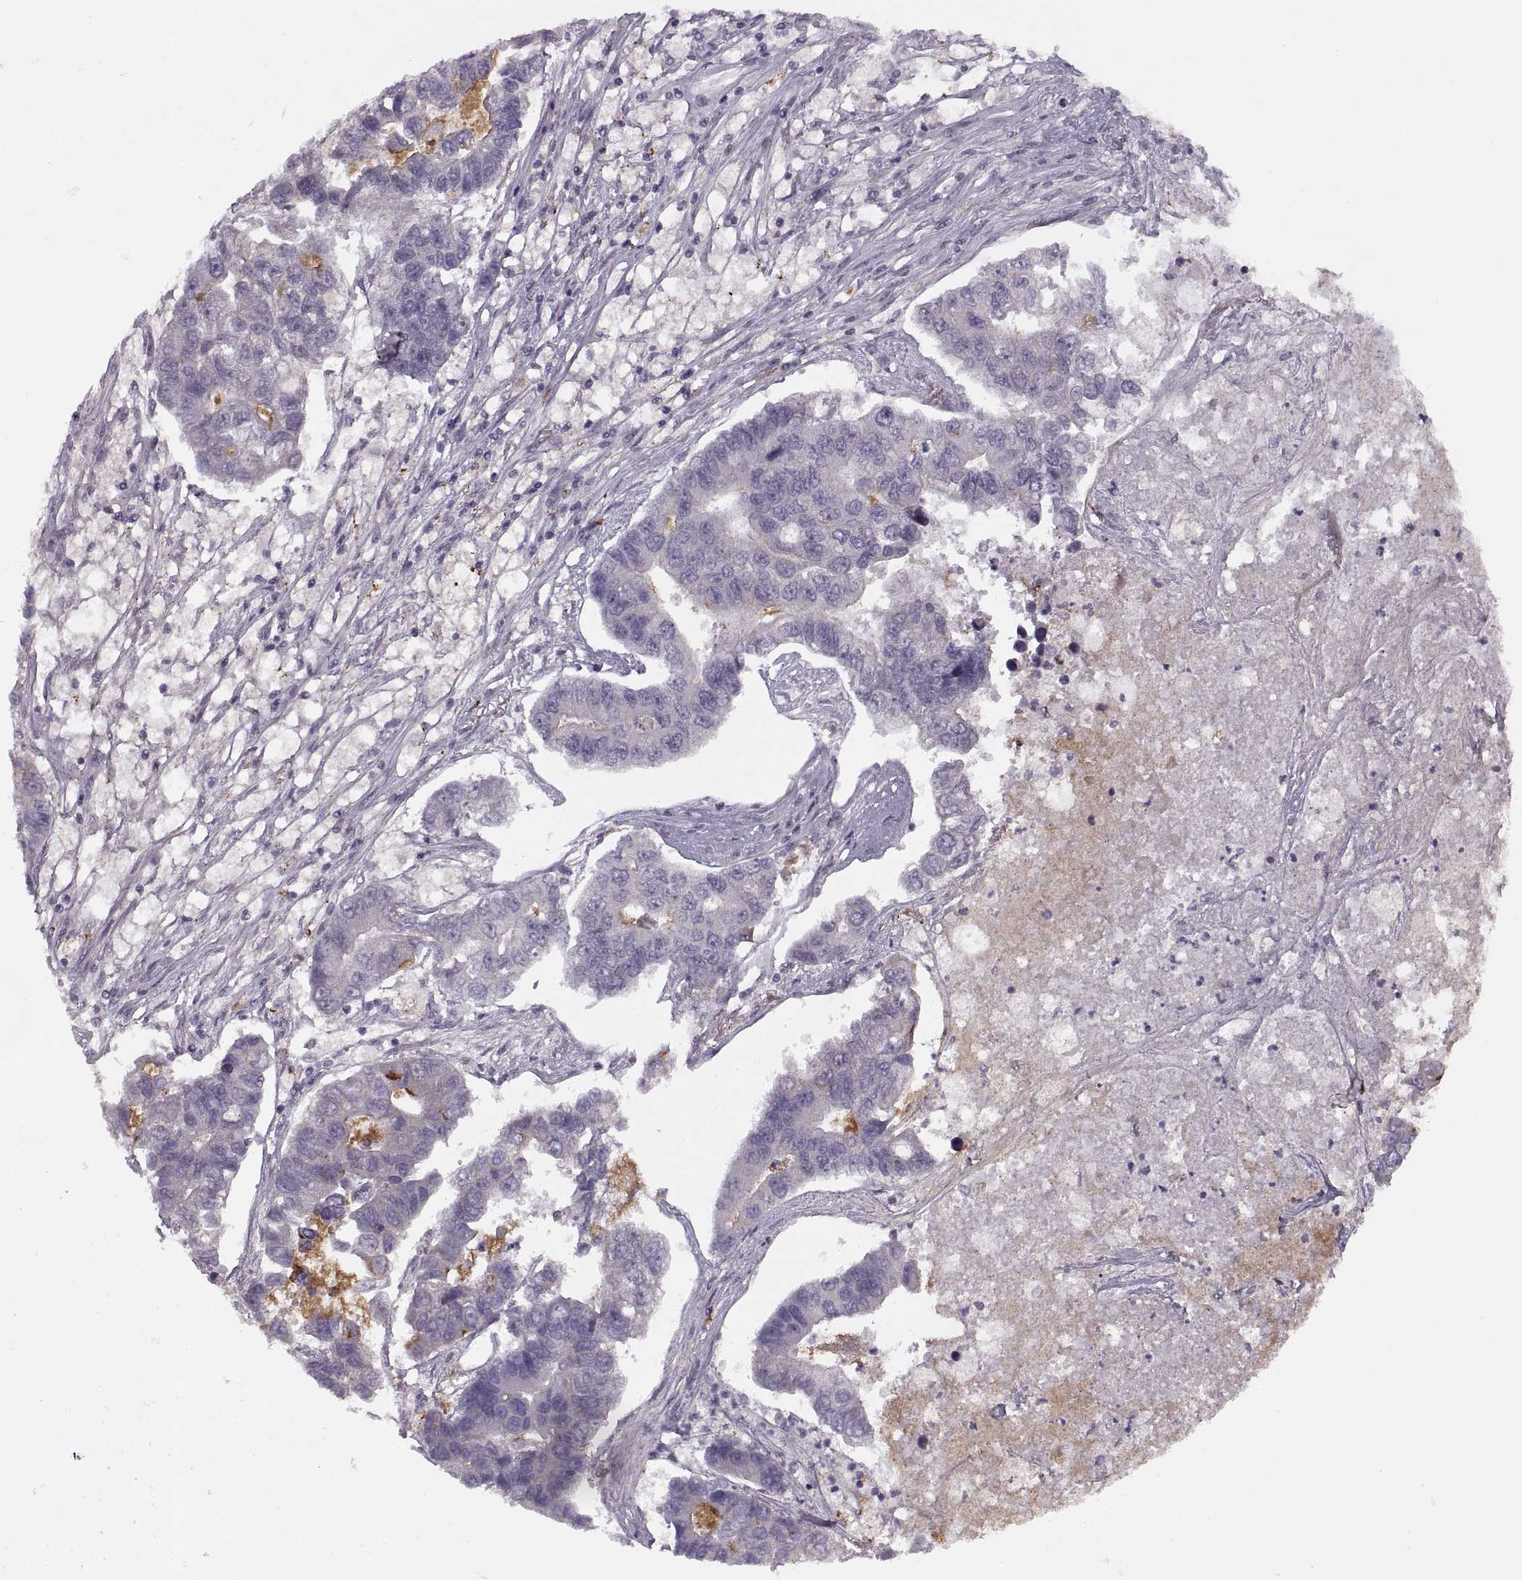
{"staining": {"intensity": "negative", "quantity": "none", "location": "none"}, "tissue": "lung cancer", "cell_type": "Tumor cells", "image_type": "cancer", "snomed": [{"axis": "morphology", "description": "Adenocarcinoma, NOS"}, {"axis": "topography", "description": "Bronchus"}, {"axis": "topography", "description": "Lung"}], "caption": "IHC histopathology image of neoplastic tissue: human lung adenocarcinoma stained with DAB exhibits no significant protein positivity in tumor cells.", "gene": "H2AP", "patient": {"sex": "female", "age": 51}}